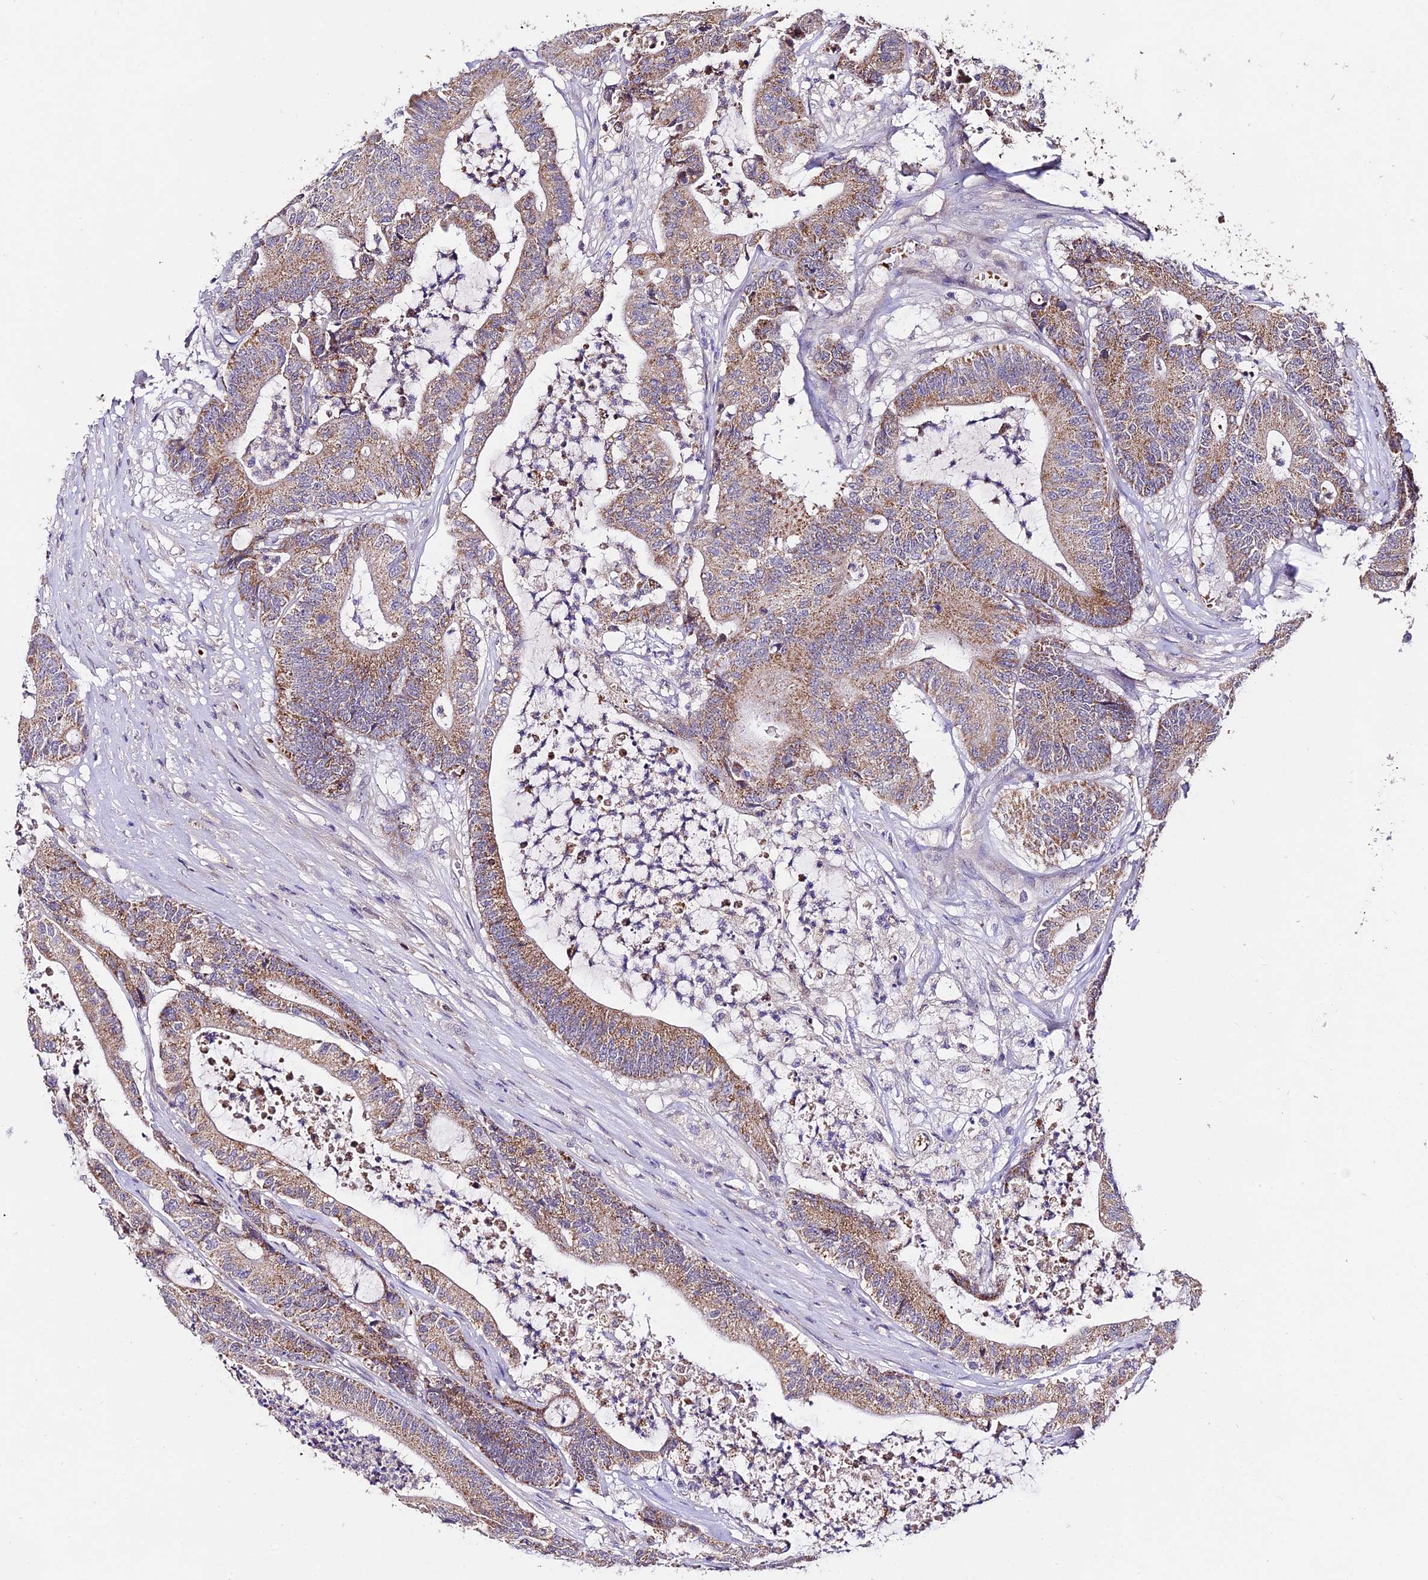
{"staining": {"intensity": "moderate", "quantity": ">75%", "location": "cytoplasmic/membranous"}, "tissue": "colorectal cancer", "cell_type": "Tumor cells", "image_type": "cancer", "snomed": [{"axis": "morphology", "description": "Adenocarcinoma, NOS"}, {"axis": "topography", "description": "Colon"}], "caption": "This photomicrograph exhibits immunohistochemistry staining of adenocarcinoma (colorectal), with medium moderate cytoplasmic/membranous positivity in approximately >75% of tumor cells.", "gene": "WDR5B", "patient": {"sex": "female", "age": 84}}